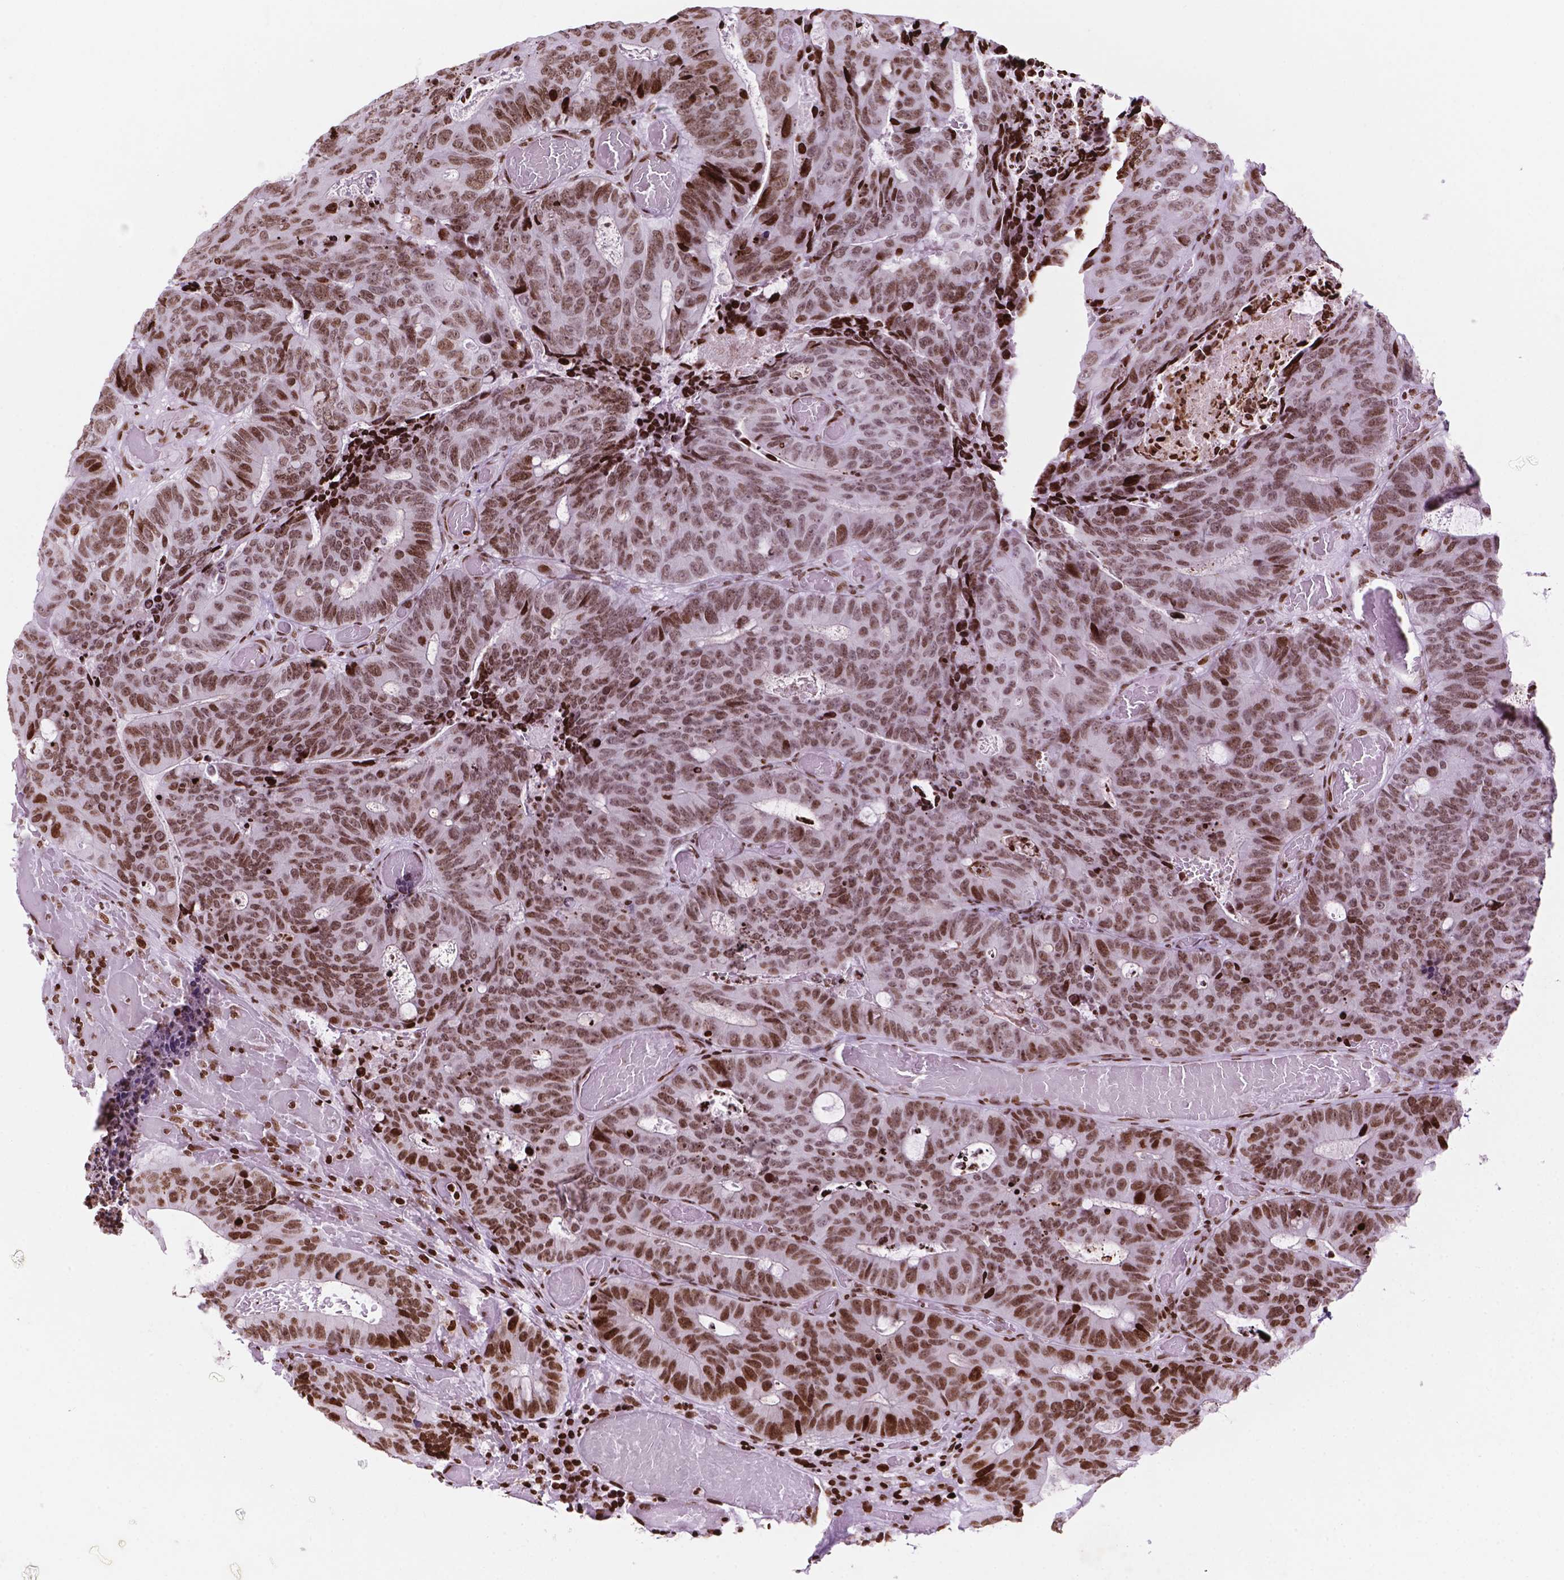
{"staining": {"intensity": "moderate", "quantity": ">75%", "location": "nuclear"}, "tissue": "colorectal cancer", "cell_type": "Tumor cells", "image_type": "cancer", "snomed": [{"axis": "morphology", "description": "Adenocarcinoma, NOS"}, {"axis": "topography", "description": "Colon"}], "caption": "Protein staining of colorectal cancer tissue exhibits moderate nuclear positivity in about >75% of tumor cells.", "gene": "TMEM250", "patient": {"sex": "male", "age": 87}}